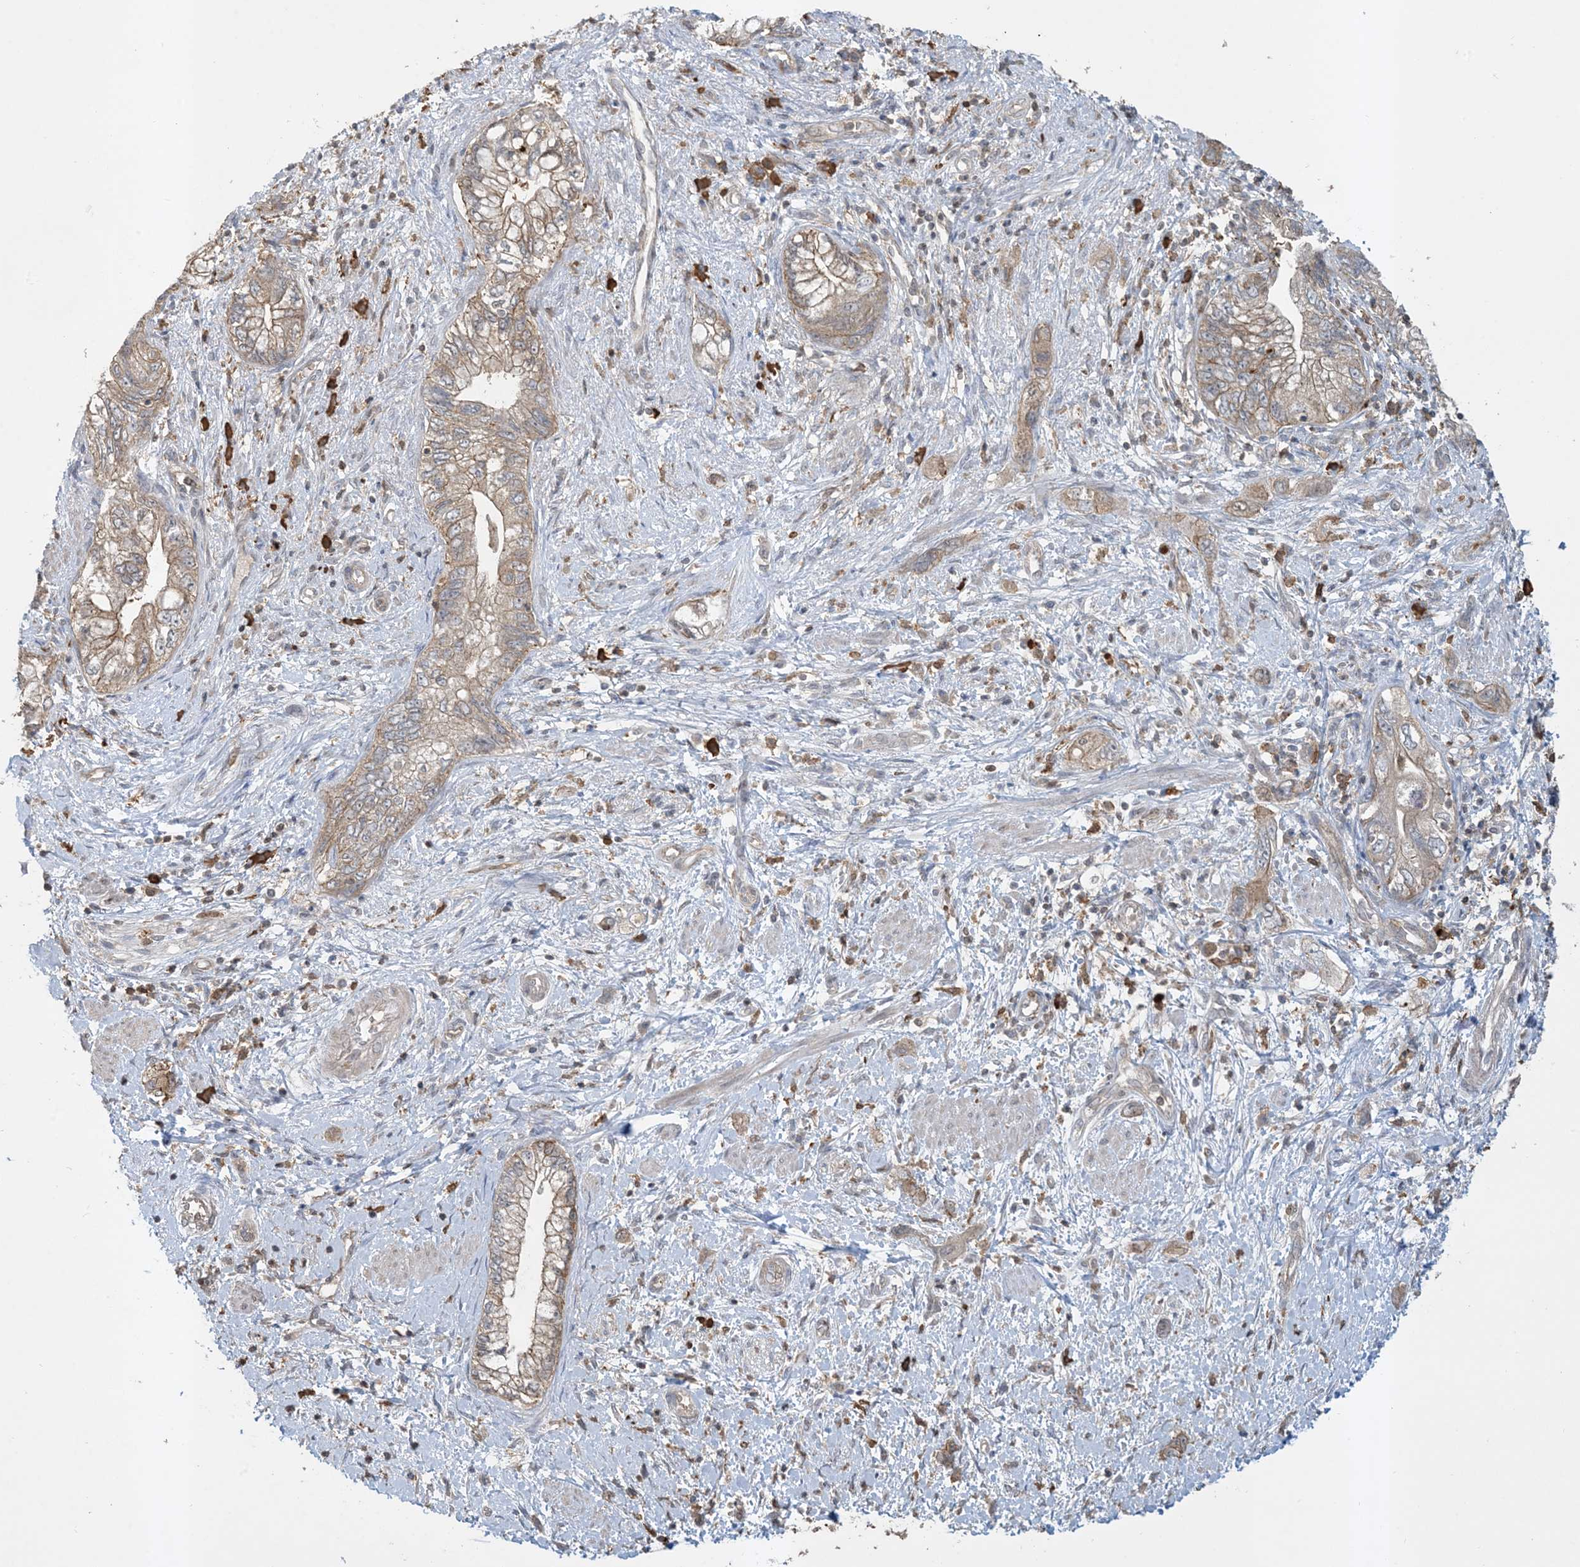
{"staining": {"intensity": "weak", "quantity": ">75%", "location": "cytoplasmic/membranous"}, "tissue": "pancreatic cancer", "cell_type": "Tumor cells", "image_type": "cancer", "snomed": [{"axis": "morphology", "description": "Adenocarcinoma, NOS"}, {"axis": "topography", "description": "Pancreas"}], "caption": "Pancreatic cancer (adenocarcinoma) stained with a brown dye exhibits weak cytoplasmic/membranous positive staining in about >75% of tumor cells.", "gene": "TMSB4X", "patient": {"sex": "female", "age": 73}}